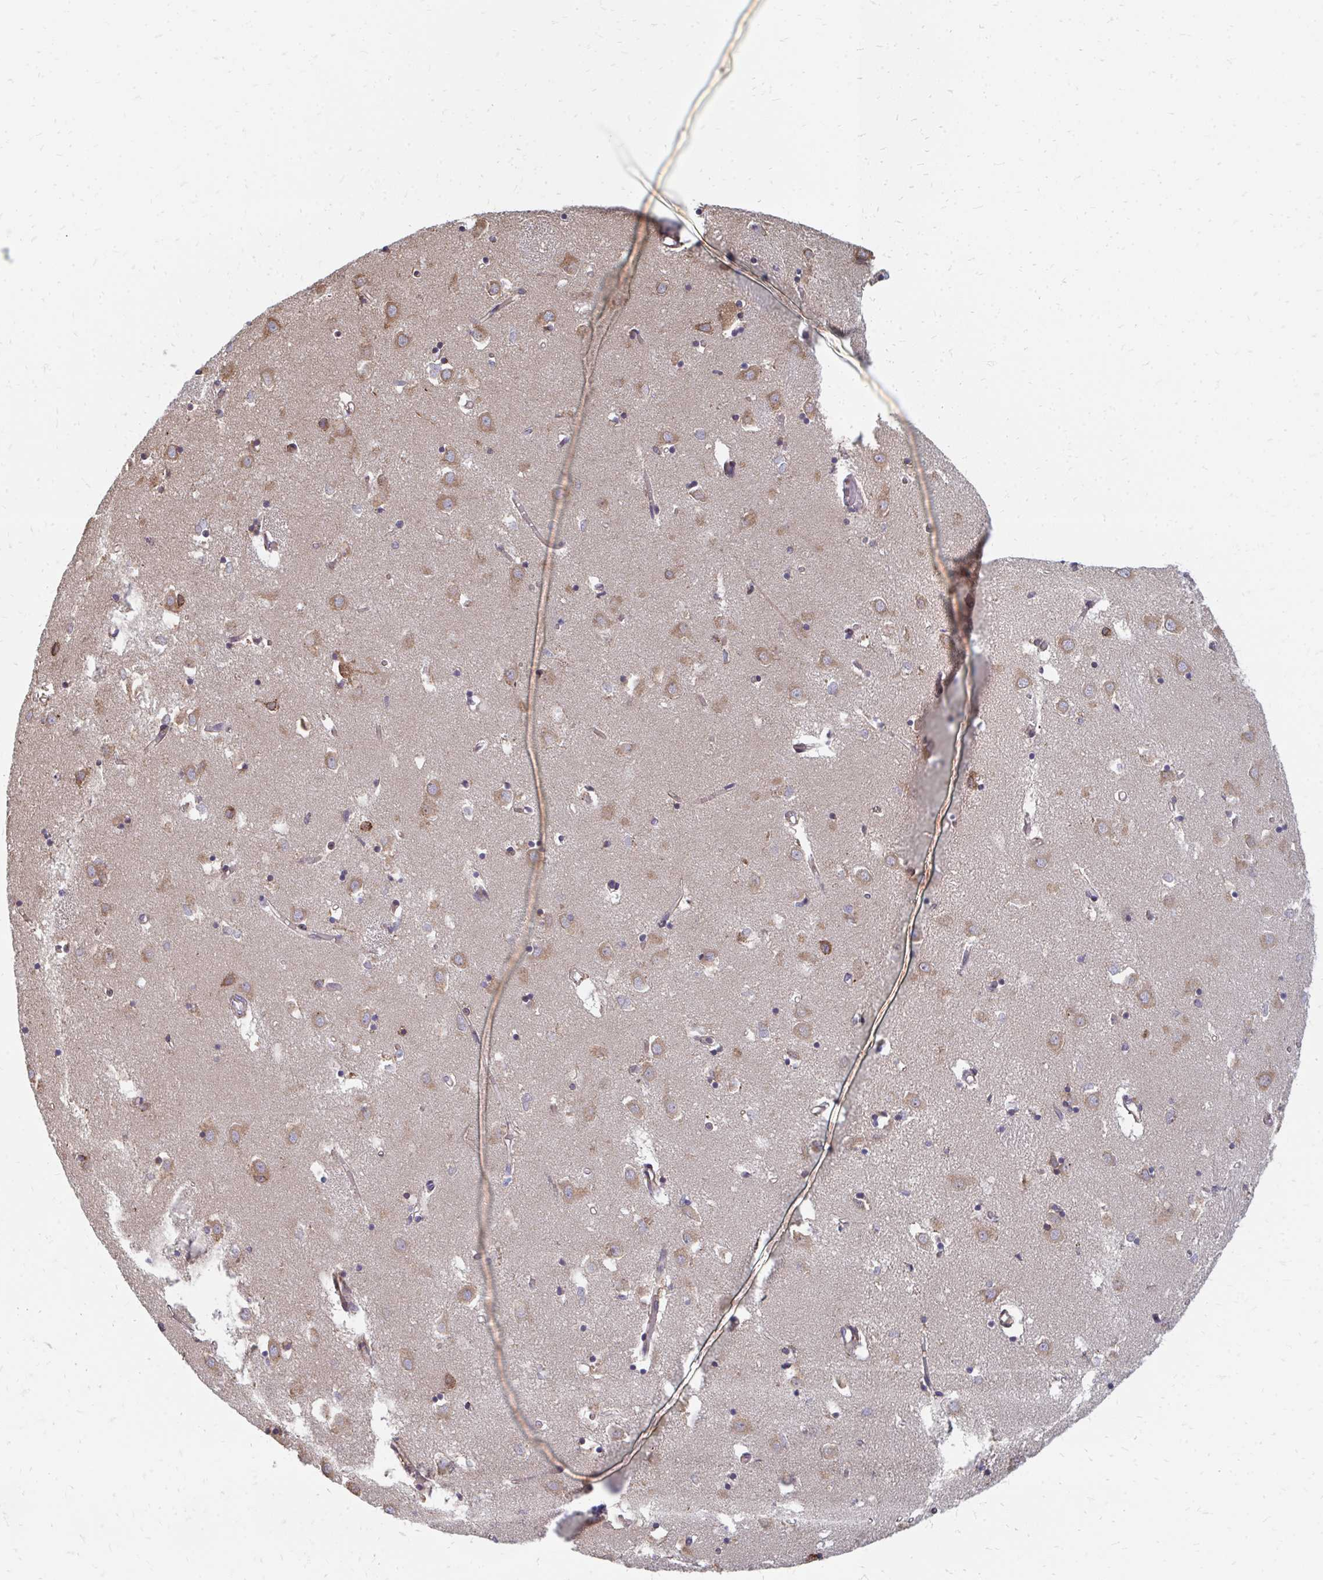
{"staining": {"intensity": "weak", "quantity": "25%-75%", "location": "cytoplasmic/membranous"}, "tissue": "caudate", "cell_type": "Glial cells", "image_type": "normal", "snomed": [{"axis": "morphology", "description": "Normal tissue, NOS"}, {"axis": "topography", "description": "Lateral ventricle wall"}], "caption": "Immunohistochemical staining of benign caudate shows weak cytoplasmic/membranous protein positivity in about 25%-75% of glial cells.", "gene": "PPP1R13L", "patient": {"sex": "male", "age": 70}}